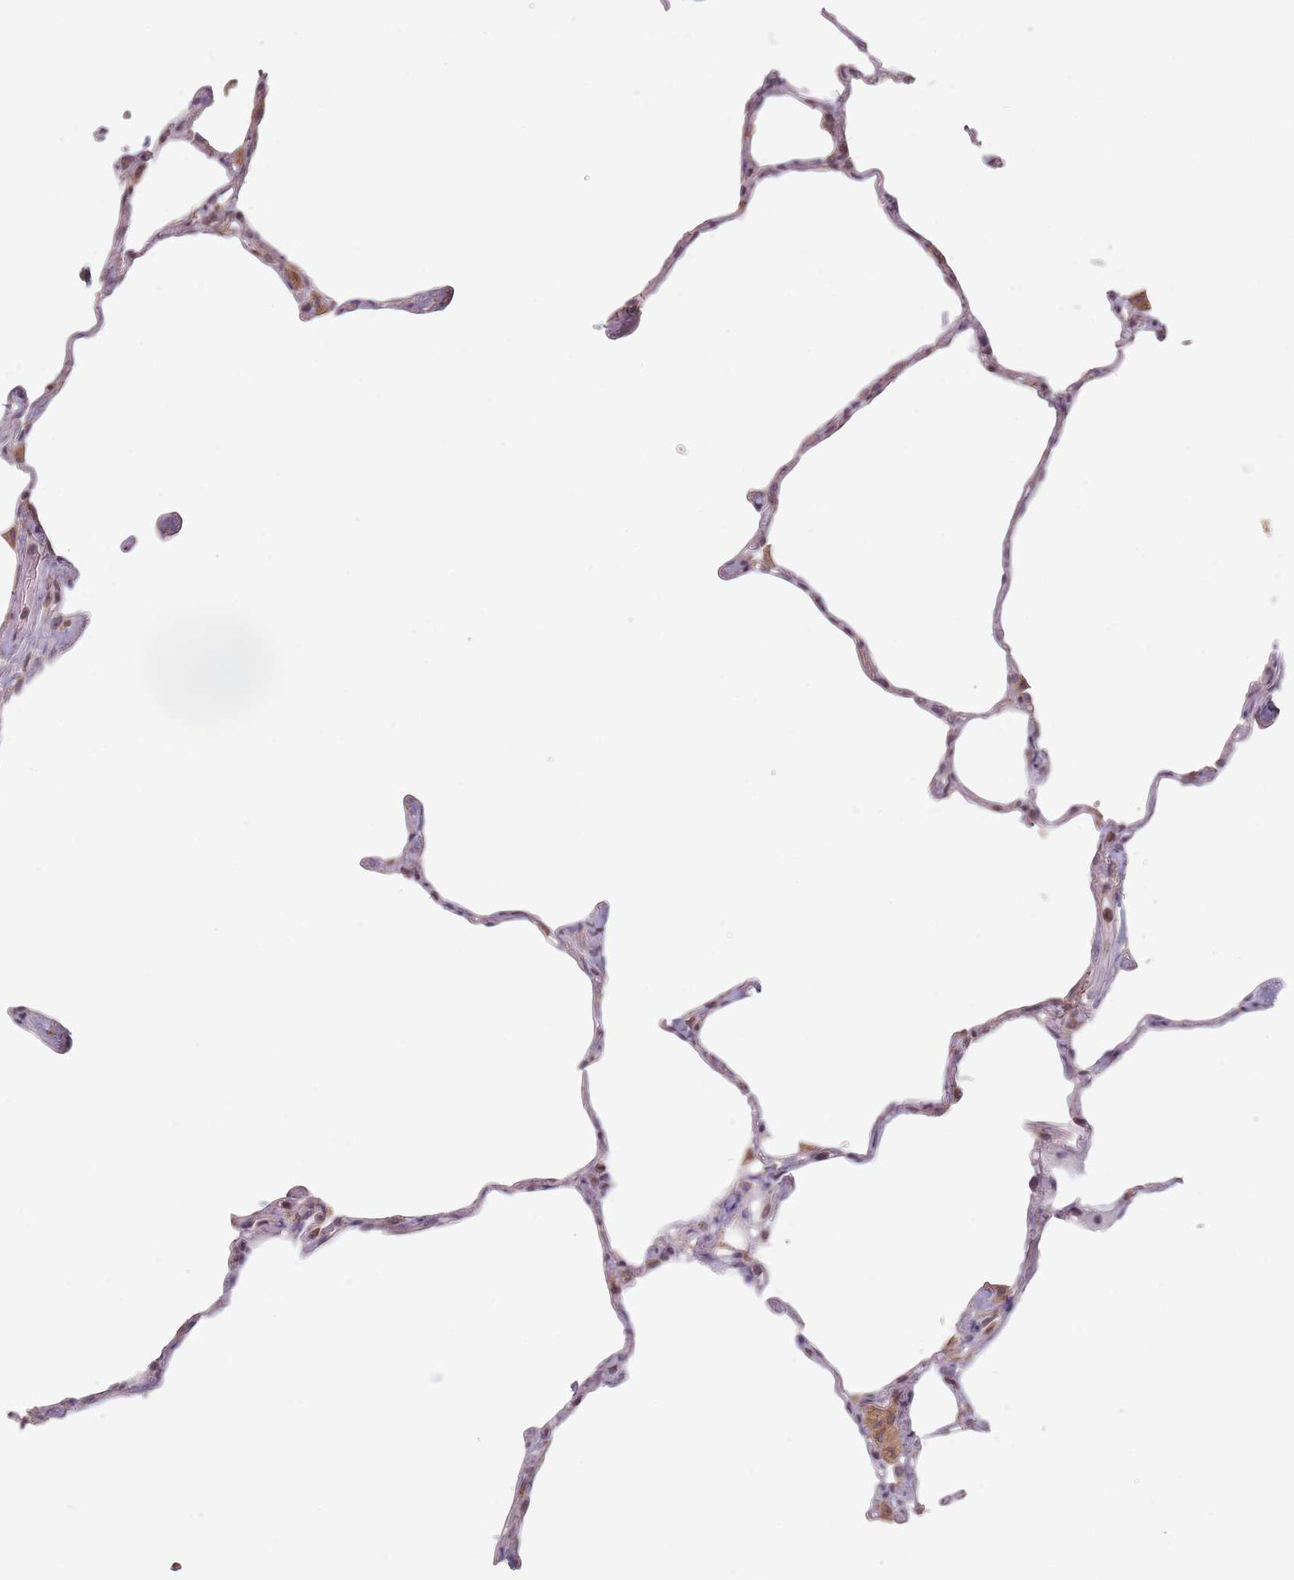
{"staining": {"intensity": "weak", "quantity": "<25%", "location": "cytoplasmic/membranous"}, "tissue": "lung", "cell_type": "Alveolar cells", "image_type": "normal", "snomed": [{"axis": "morphology", "description": "Normal tissue, NOS"}, {"axis": "topography", "description": "Lung"}], "caption": "A histopathology image of lung stained for a protein shows no brown staining in alveolar cells. Brightfield microscopy of IHC stained with DAB (3,3'-diaminobenzidine) (brown) and hematoxylin (blue), captured at high magnification.", "gene": "VPS52", "patient": {"sex": "male", "age": 65}}